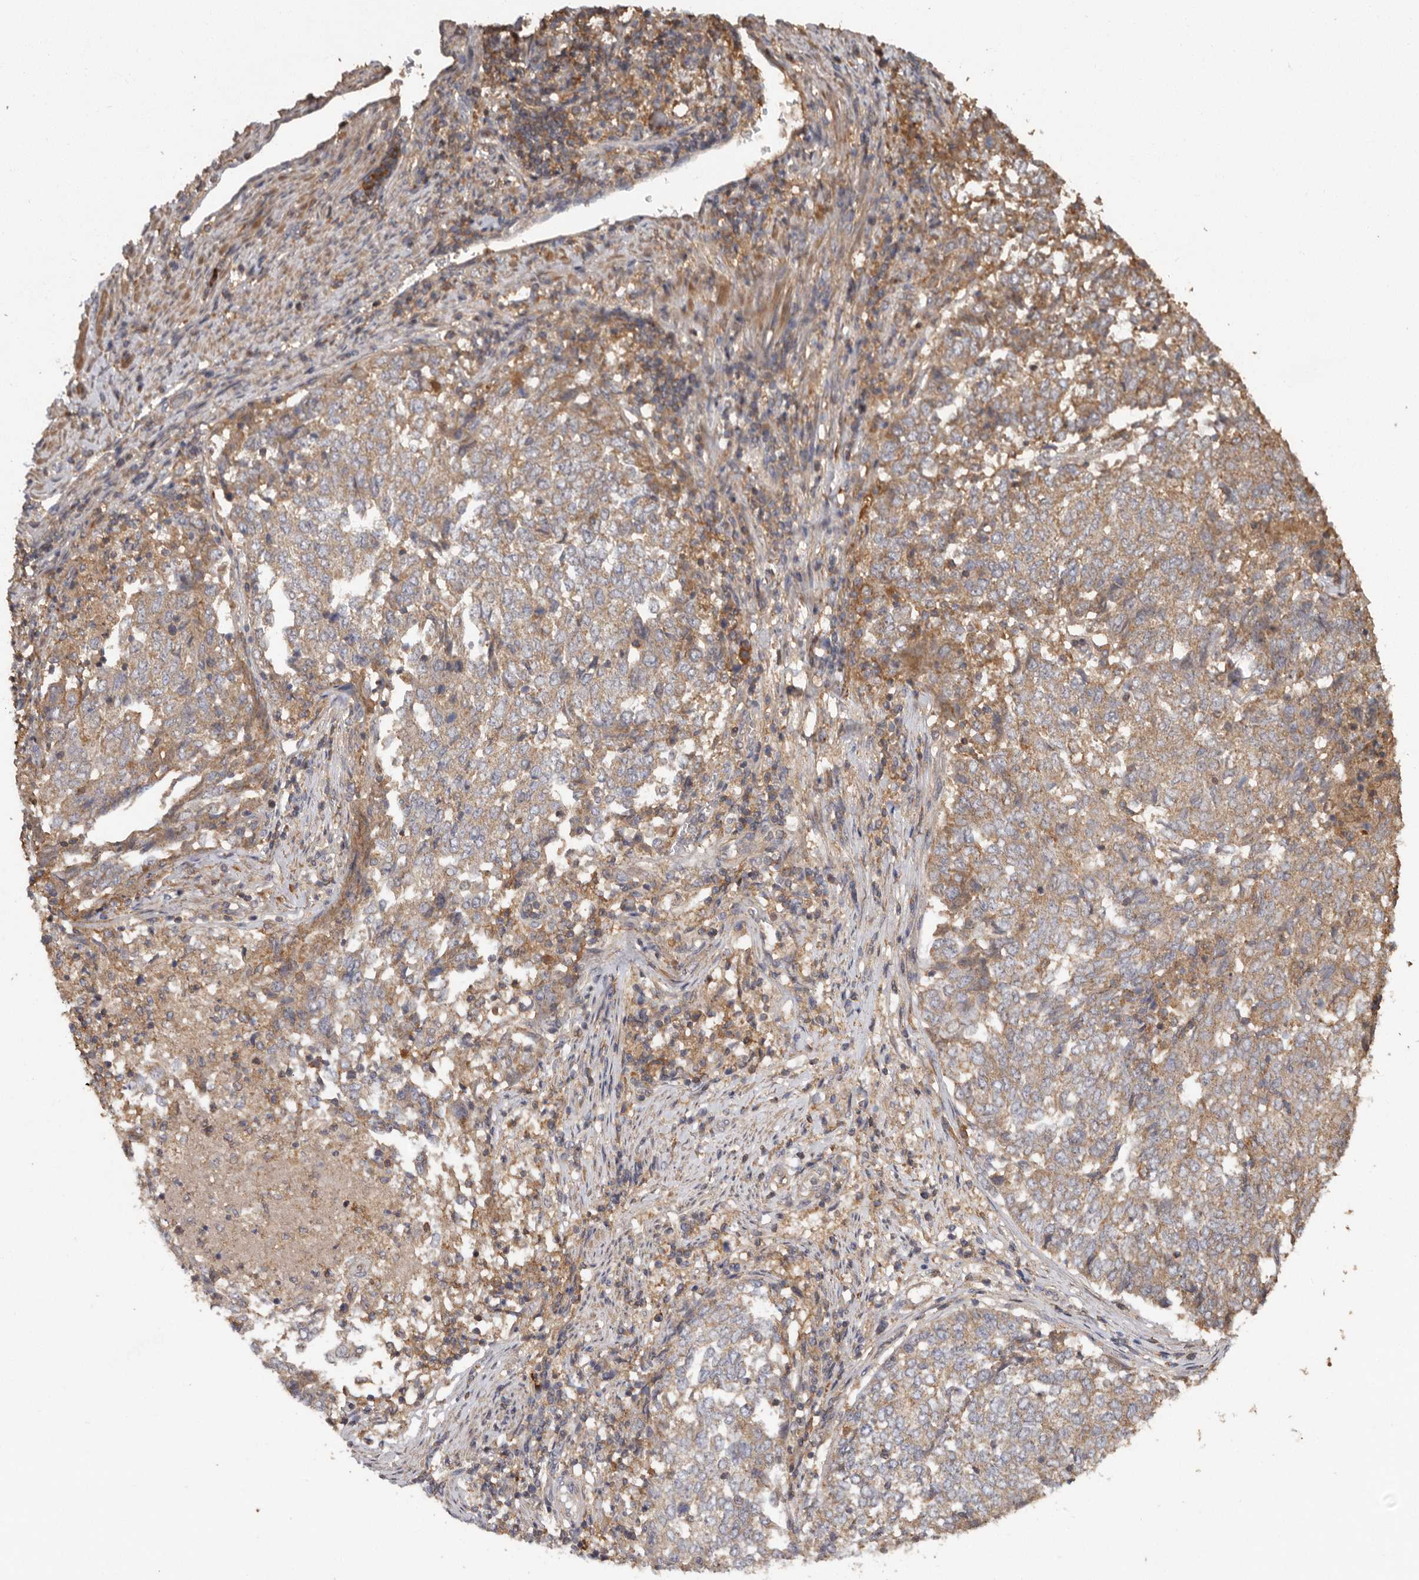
{"staining": {"intensity": "moderate", "quantity": "25%-75%", "location": "cytoplasmic/membranous"}, "tissue": "endometrial cancer", "cell_type": "Tumor cells", "image_type": "cancer", "snomed": [{"axis": "morphology", "description": "Adenocarcinoma, NOS"}, {"axis": "topography", "description": "Endometrium"}], "caption": "This is a photomicrograph of IHC staining of endometrial adenocarcinoma, which shows moderate expression in the cytoplasmic/membranous of tumor cells.", "gene": "RWDD1", "patient": {"sex": "female", "age": 80}}